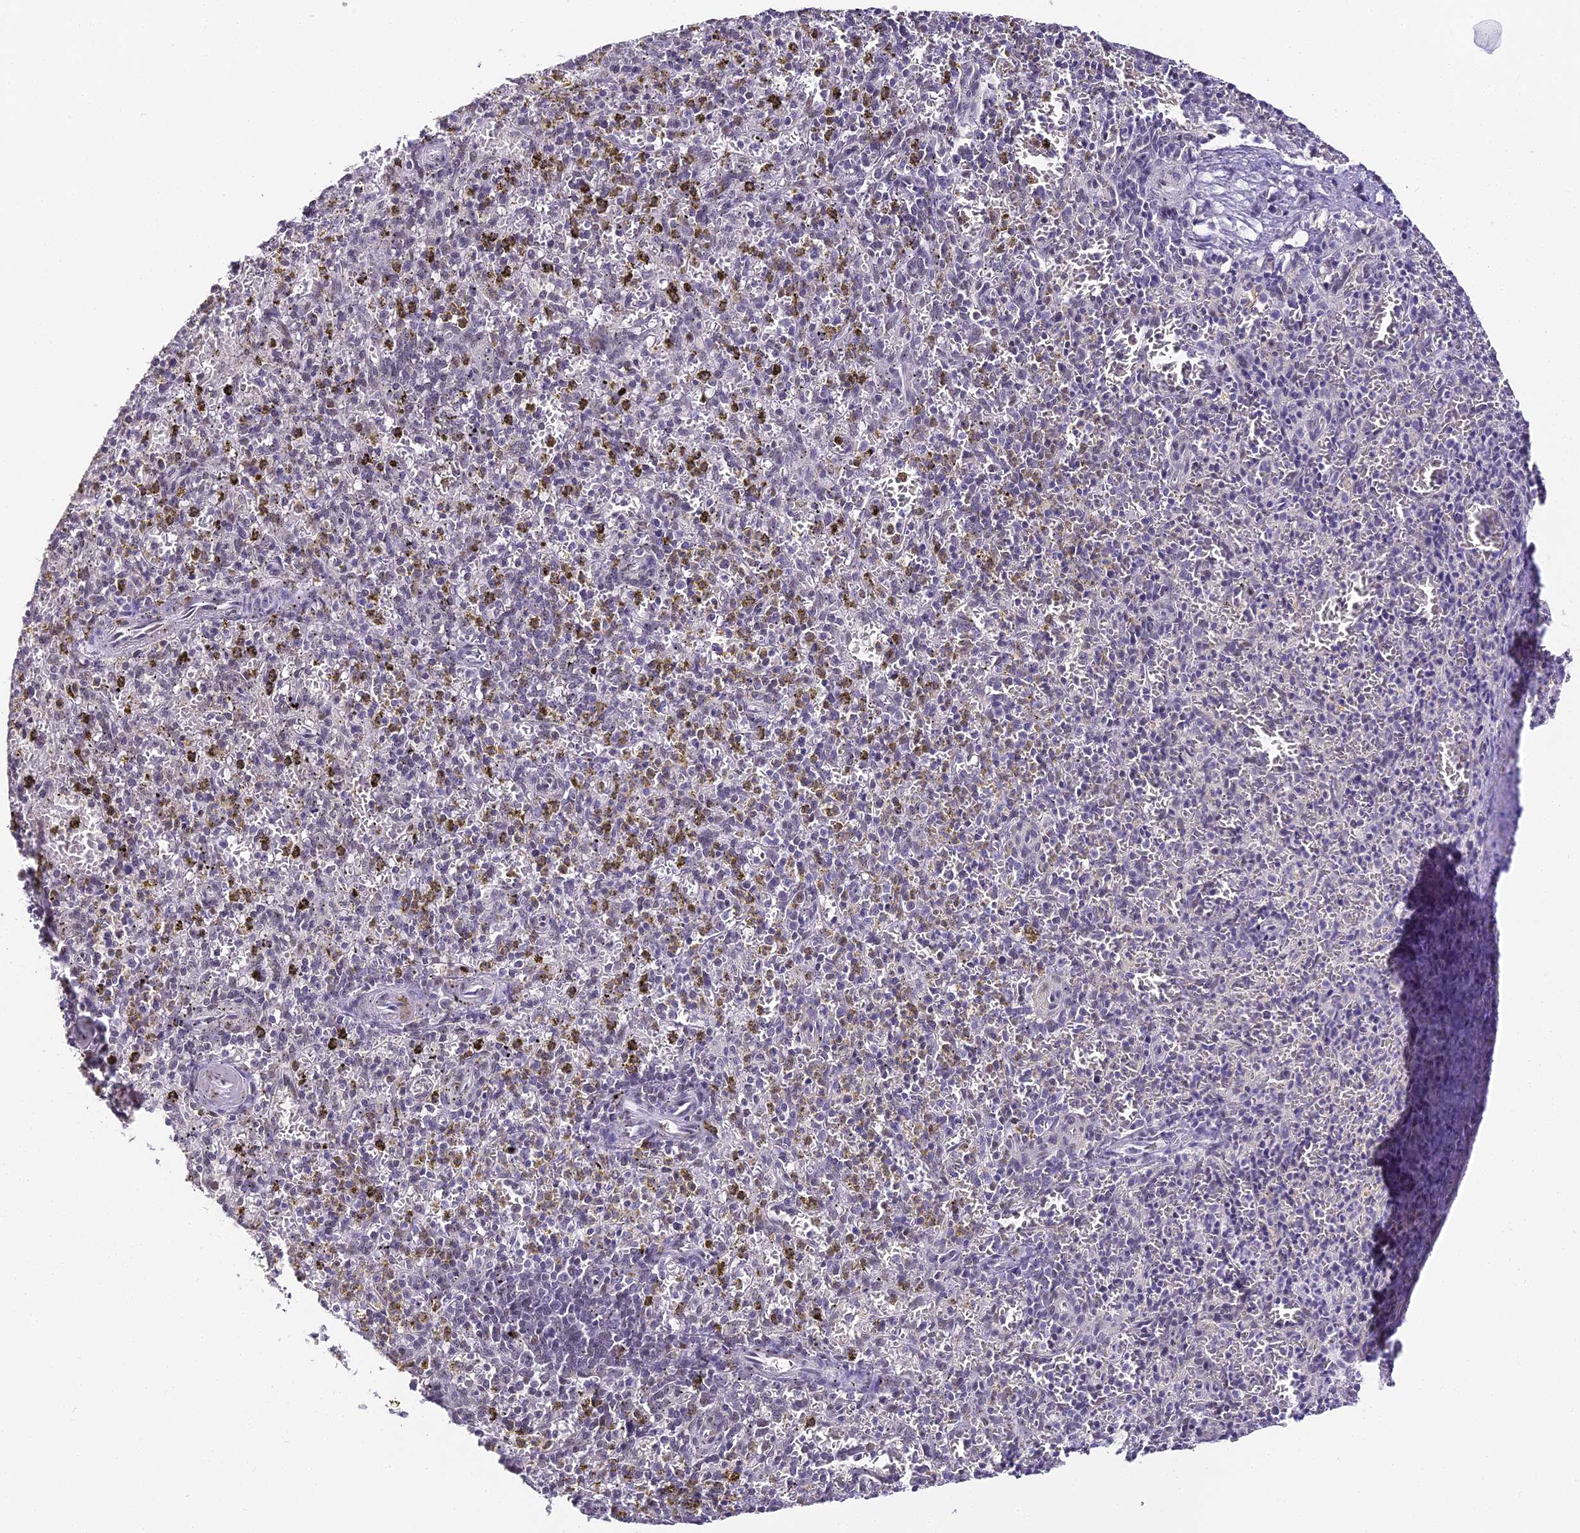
{"staining": {"intensity": "negative", "quantity": "none", "location": "none"}, "tissue": "spleen", "cell_type": "Cells in red pulp", "image_type": "normal", "snomed": [{"axis": "morphology", "description": "Normal tissue, NOS"}, {"axis": "topography", "description": "Spleen"}], "caption": "Cells in red pulp show no significant positivity in benign spleen. (DAB (3,3'-diaminobenzidine) immunohistochemistry (IHC) visualized using brightfield microscopy, high magnification).", "gene": "ABHD14A", "patient": {"sex": "male", "age": 72}}